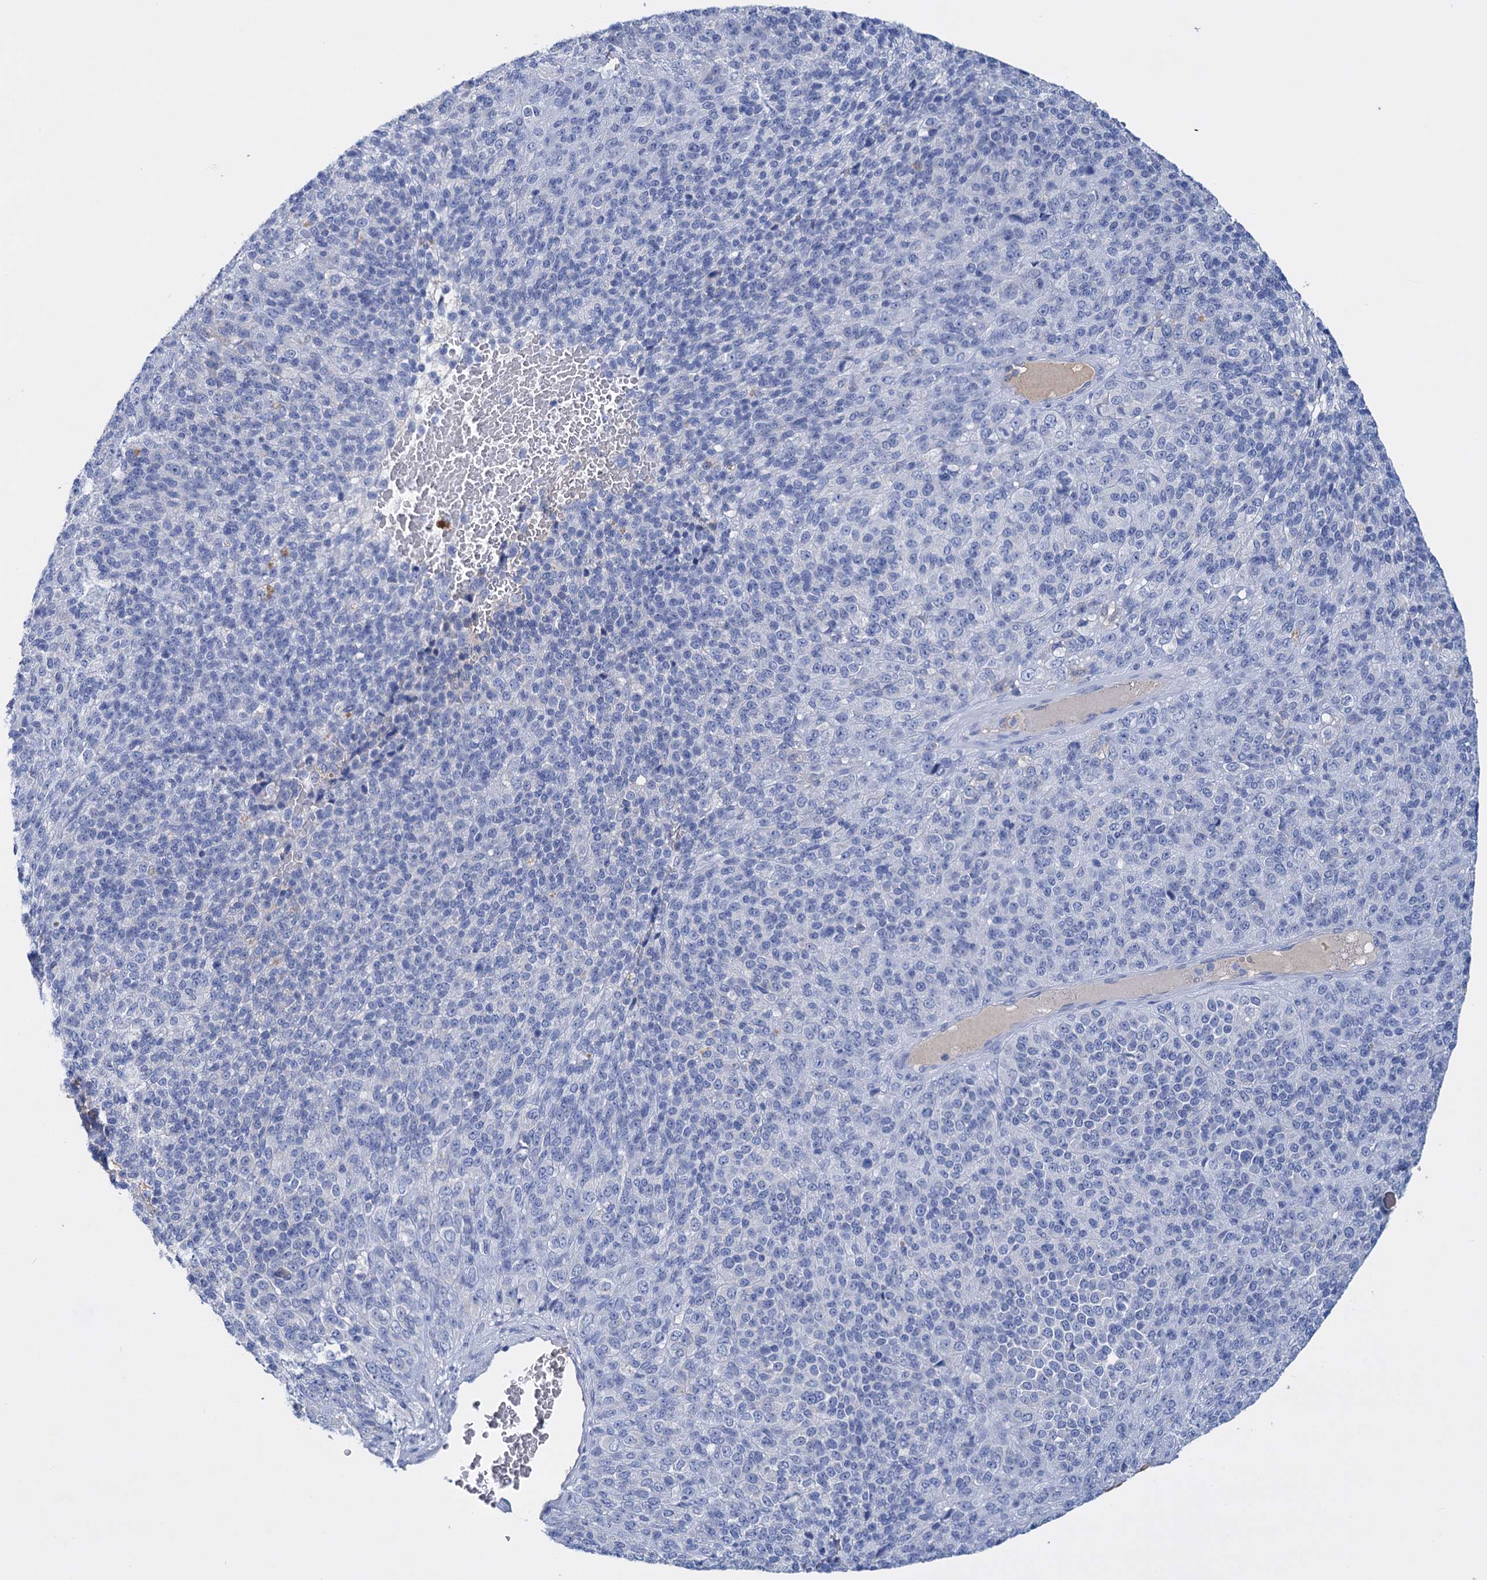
{"staining": {"intensity": "negative", "quantity": "none", "location": "none"}, "tissue": "melanoma", "cell_type": "Tumor cells", "image_type": "cancer", "snomed": [{"axis": "morphology", "description": "Malignant melanoma, Metastatic site"}, {"axis": "topography", "description": "Brain"}], "caption": "Immunohistochemical staining of malignant melanoma (metastatic site) exhibits no significant expression in tumor cells.", "gene": "FBXW12", "patient": {"sex": "female", "age": 56}}